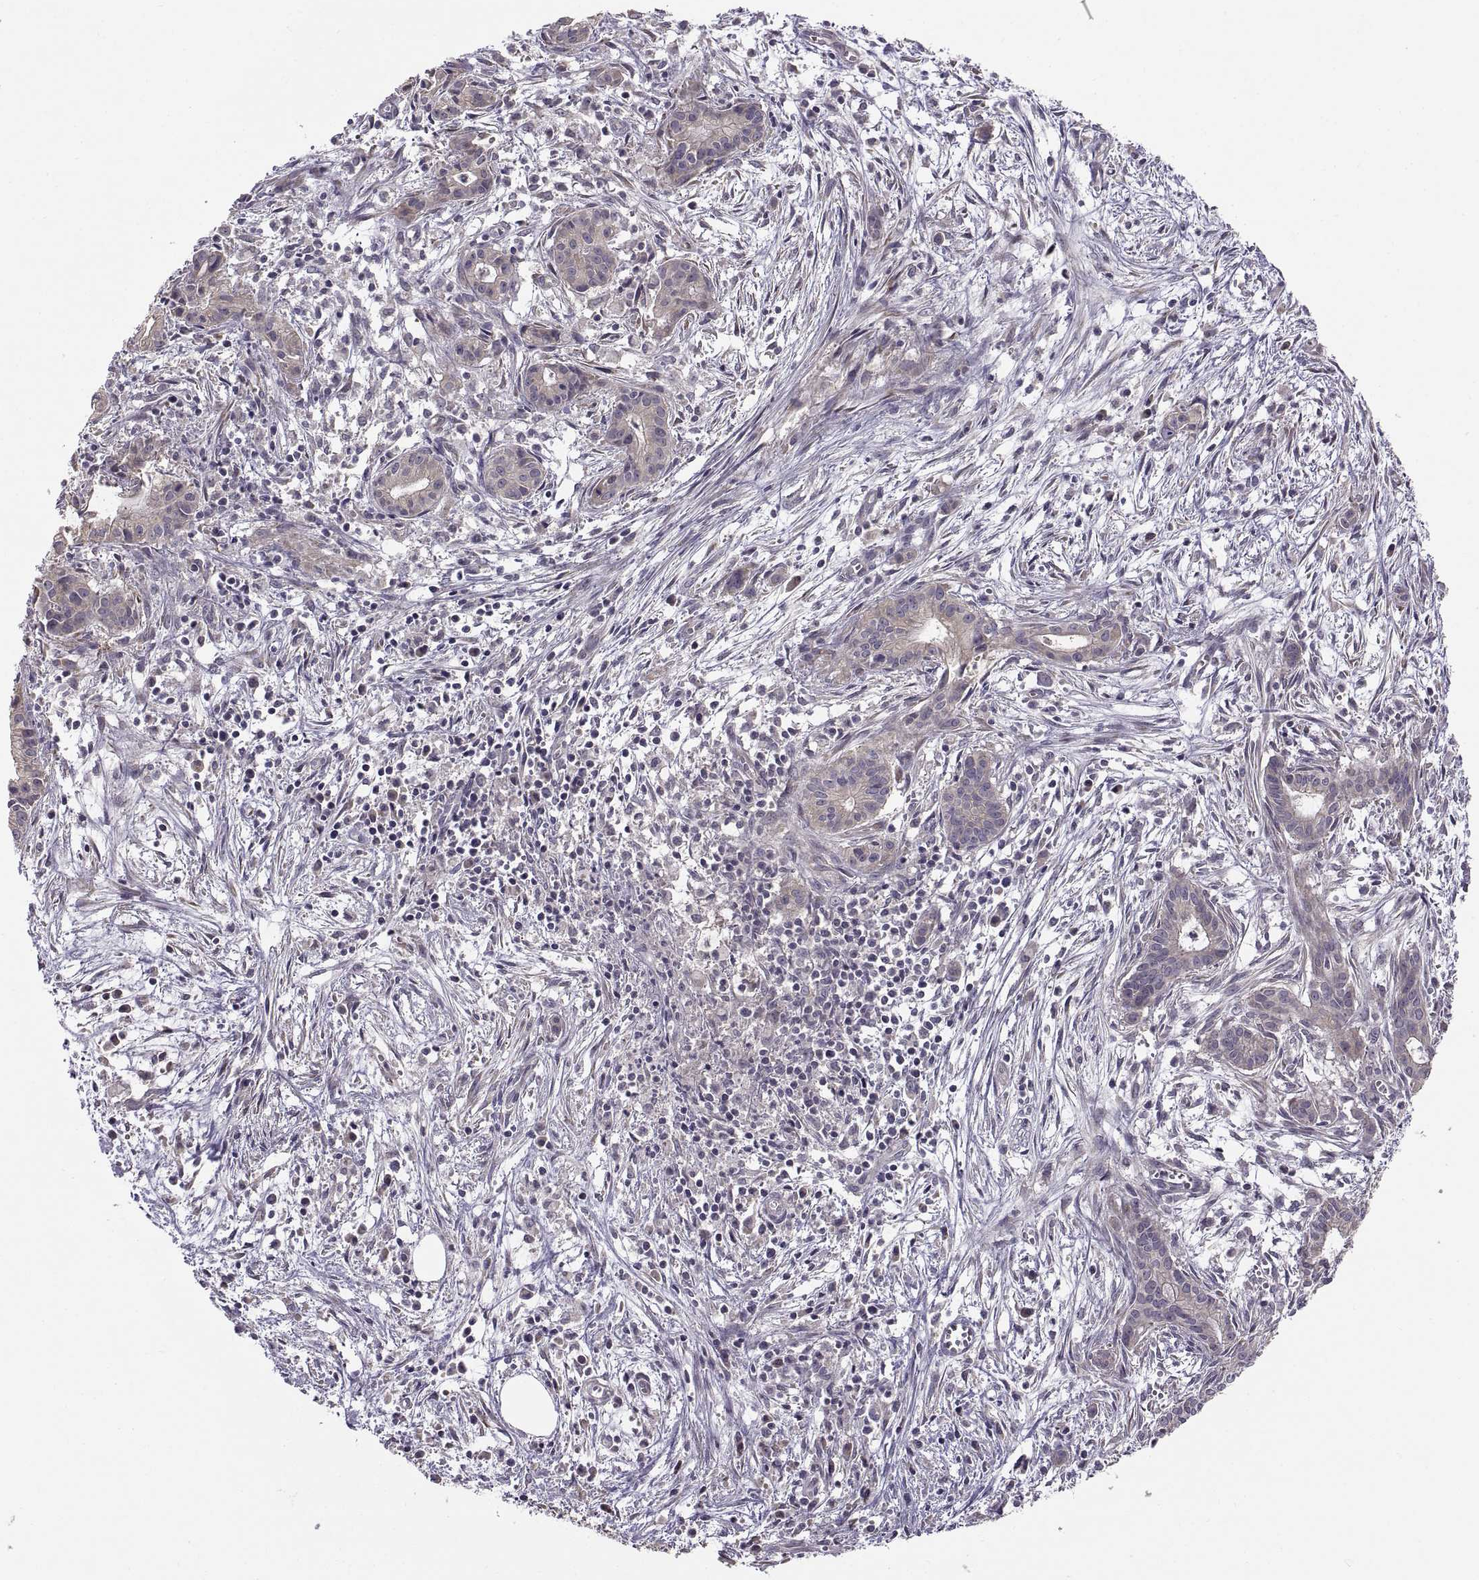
{"staining": {"intensity": "weak", "quantity": "25%-75%", "location": "cytoplasmic/membranous"}, "tissue": "pancreatic cancer", "cell_type": "Tumor cells", "image_type": "cancer", "snomed": [{"axis": "morphology", "description": "Adenocarcinoma, NOS"}, {"axis": "topography", "description": "Pancreas"}], "caption": "Brown immunohistochemical staining in adenocarcinoma (pancreatic) shows weak cytoplasmic/membranous staining in approximately 25%-75% of tumor cells.", "gene": "ACSBG2", "patient": {"sex": "male", "age": 48}}